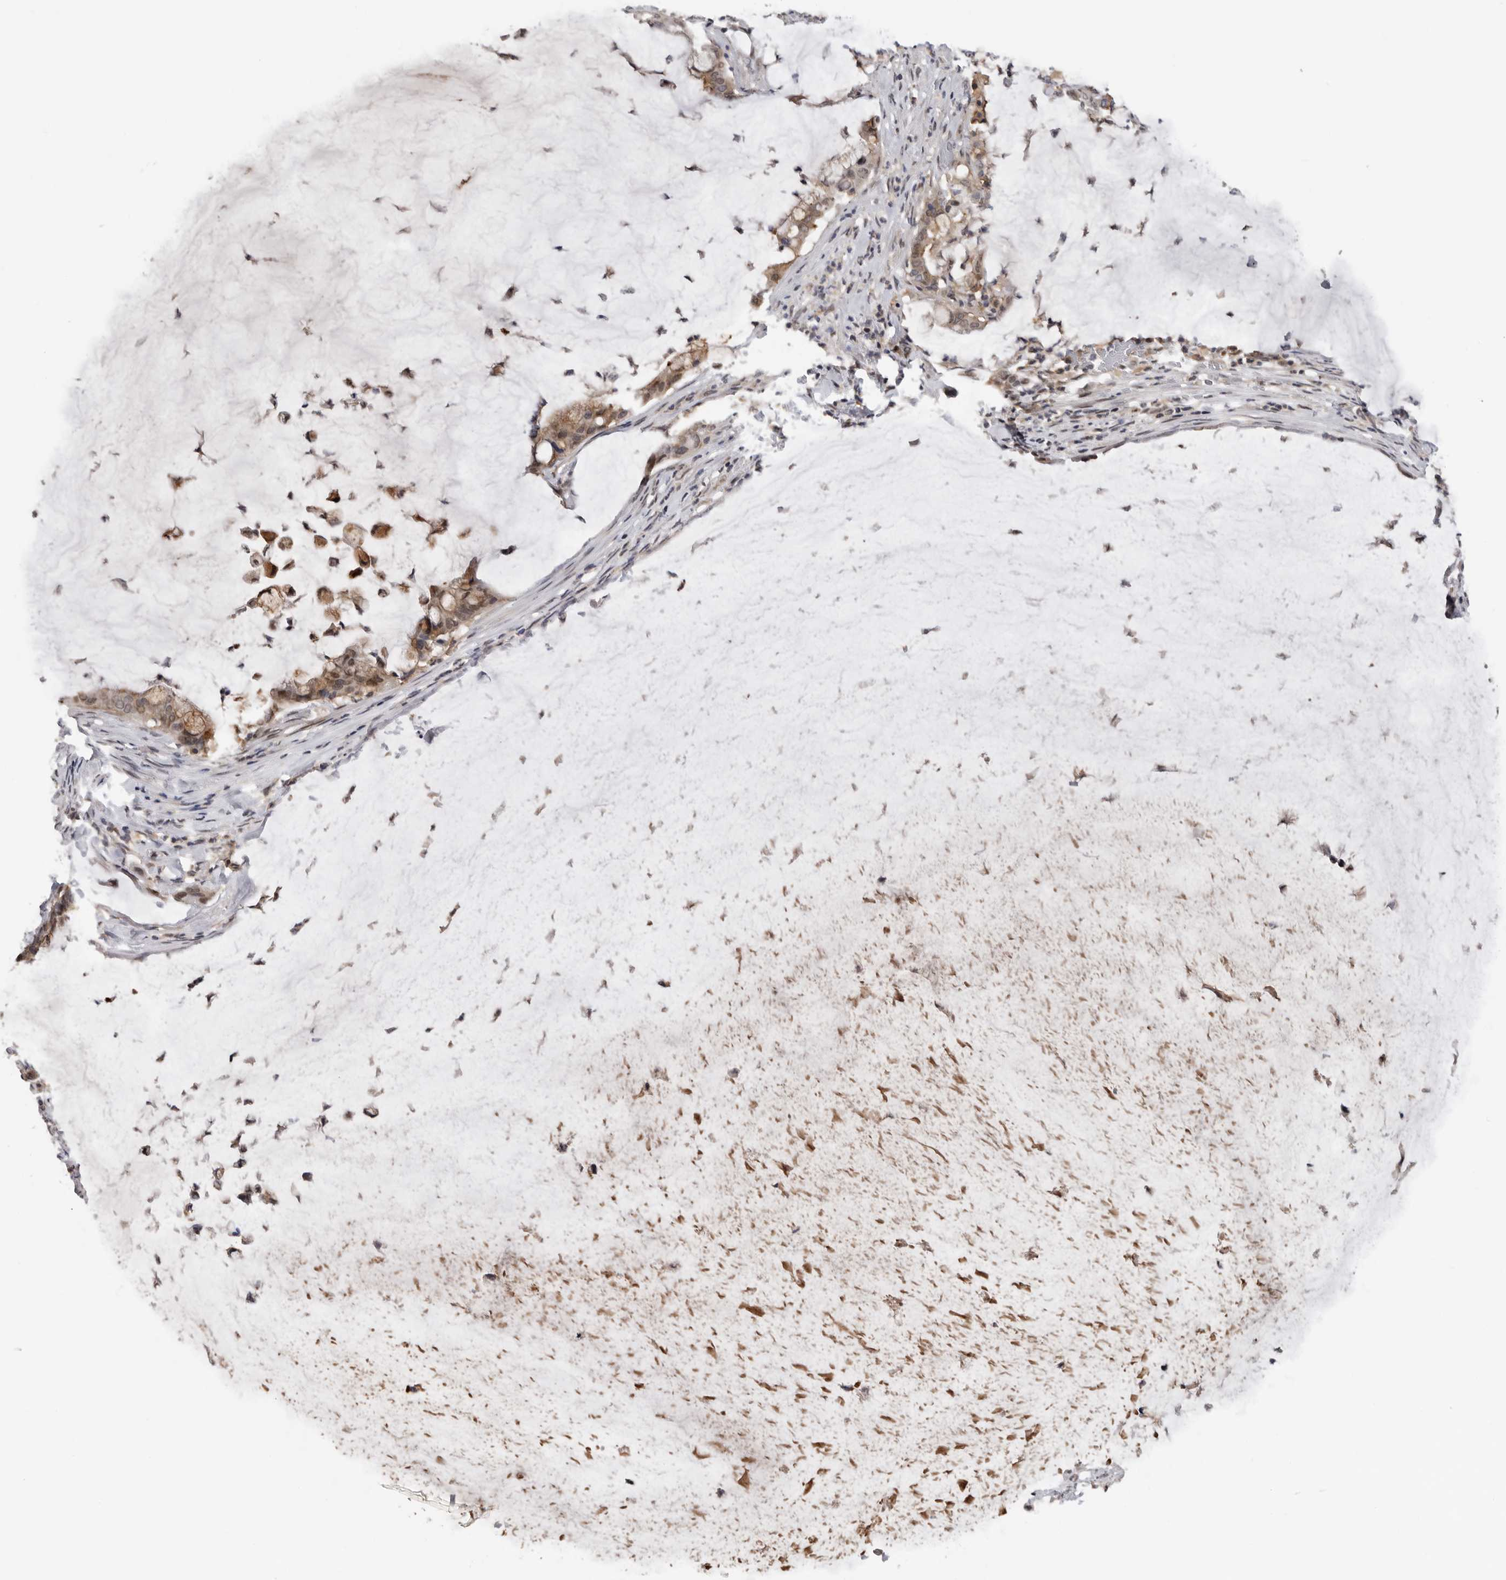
{"staining": {"intensity": "weak", "quantity": ">75%", "location": "cytoplasmic/membranous"}, "tissue": "pancreatic cancer", "cell_type": "Tumor cells", "image_type": "cancer", "snomed": [{"axis": "morphology", "description": "Adenocarcinoma, NOS"}, {"axis": "topography", "description": "Pancreas"}], "caption": "A high-resolution image shows IHC staining of pancreatic adenocarcinoma, which demonstrates weak cytoplasmic/membranous expression in about >75% of tumor cells.", "gene": "KIF2B", "patient": {"sex": "male", "age": 41}}